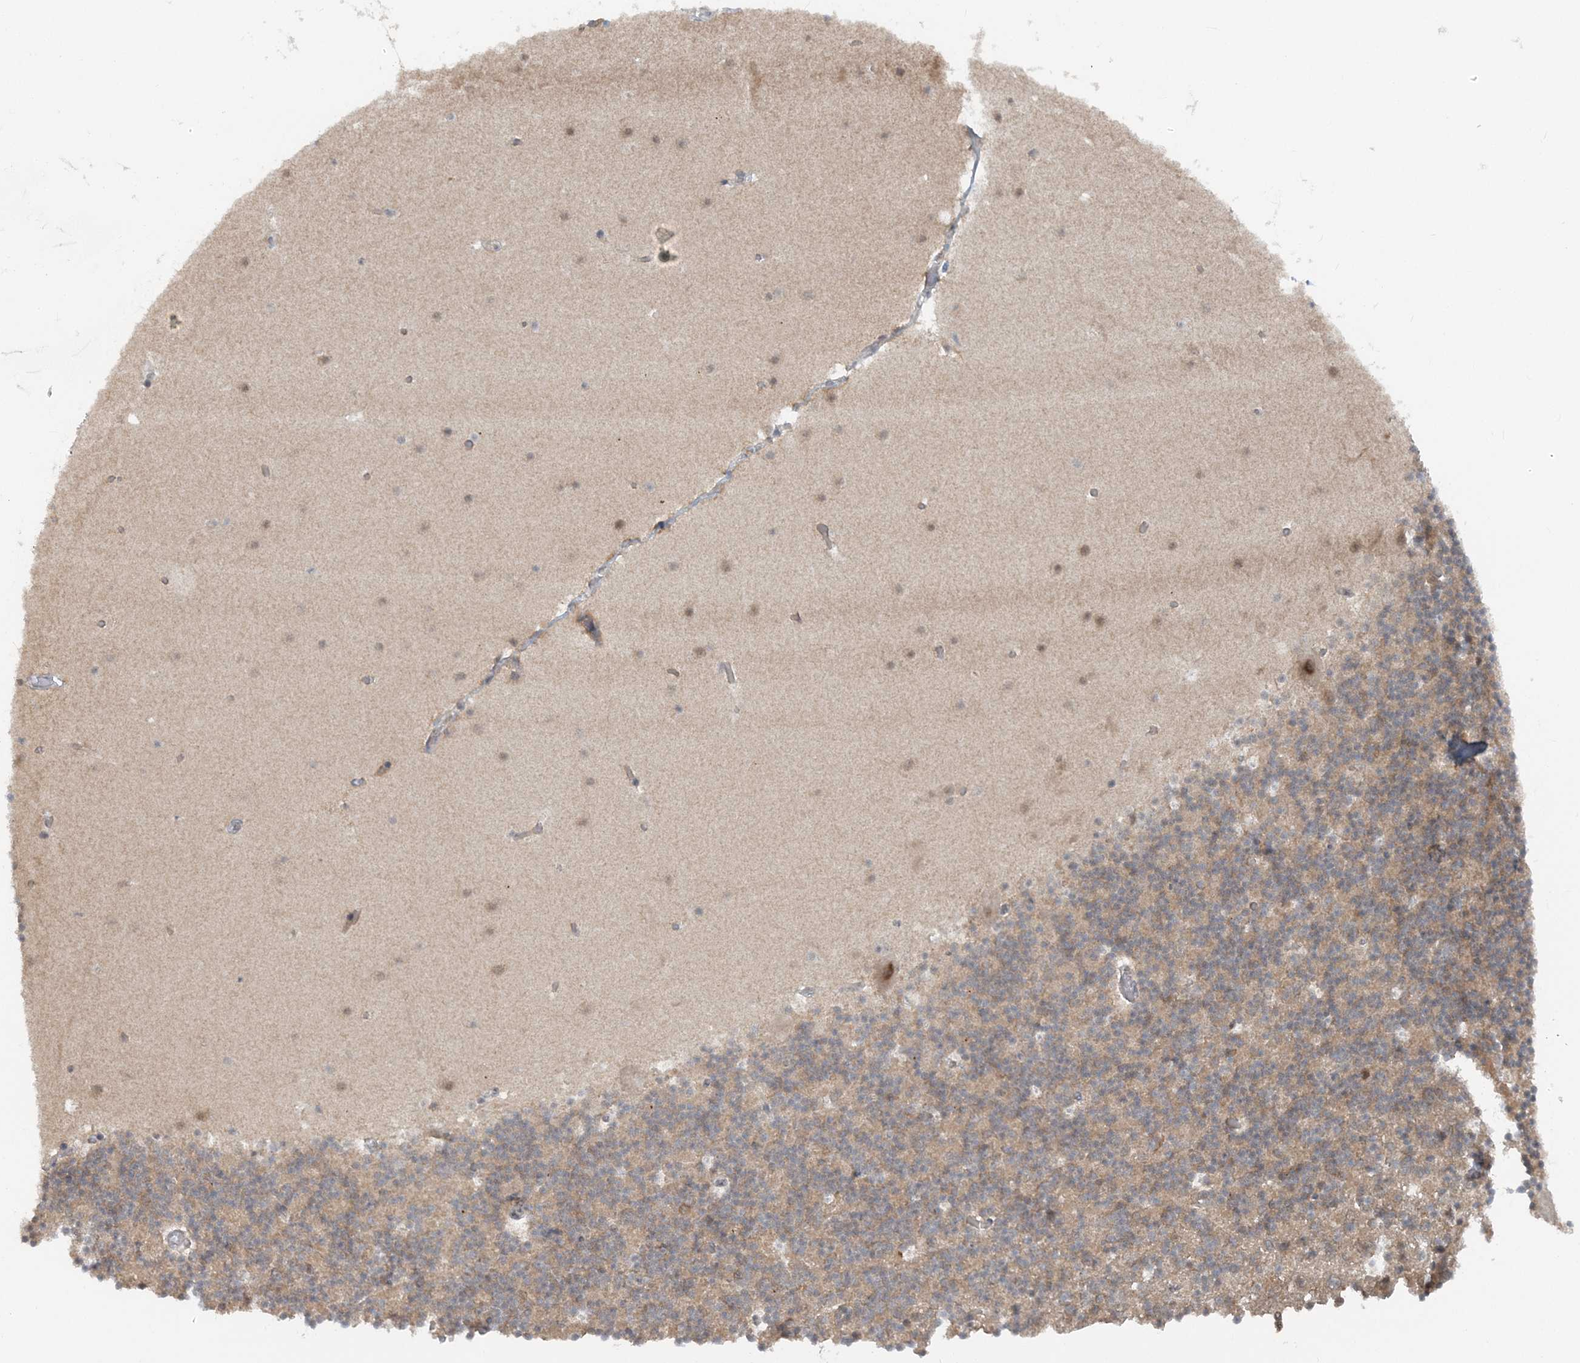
{"staining": {"intensity": "weak", "quantity": "25%-75%", "location": "cytoplasmic/membranous"}, "tissue": "cerebellum", "cell_type": "Cells in granular layer", "image_type": "normal", "snomed": [{"axis": "morphology", "description": "Normal tissue, NOS"}, {"axis": "topography", "description": "Cerebellum"}], "caption": "Immunohistochemical staining of benign human cerebellum shows 25%-75% levels of weak cytoplasmic/membranous protein expression in about 25%-75% of cells in granular layer. (DAB IHC, brown staining for protein, blue staining for nuclei).", "gene": "ATP11A", "patient": {"sex": "male", "age": 57}}